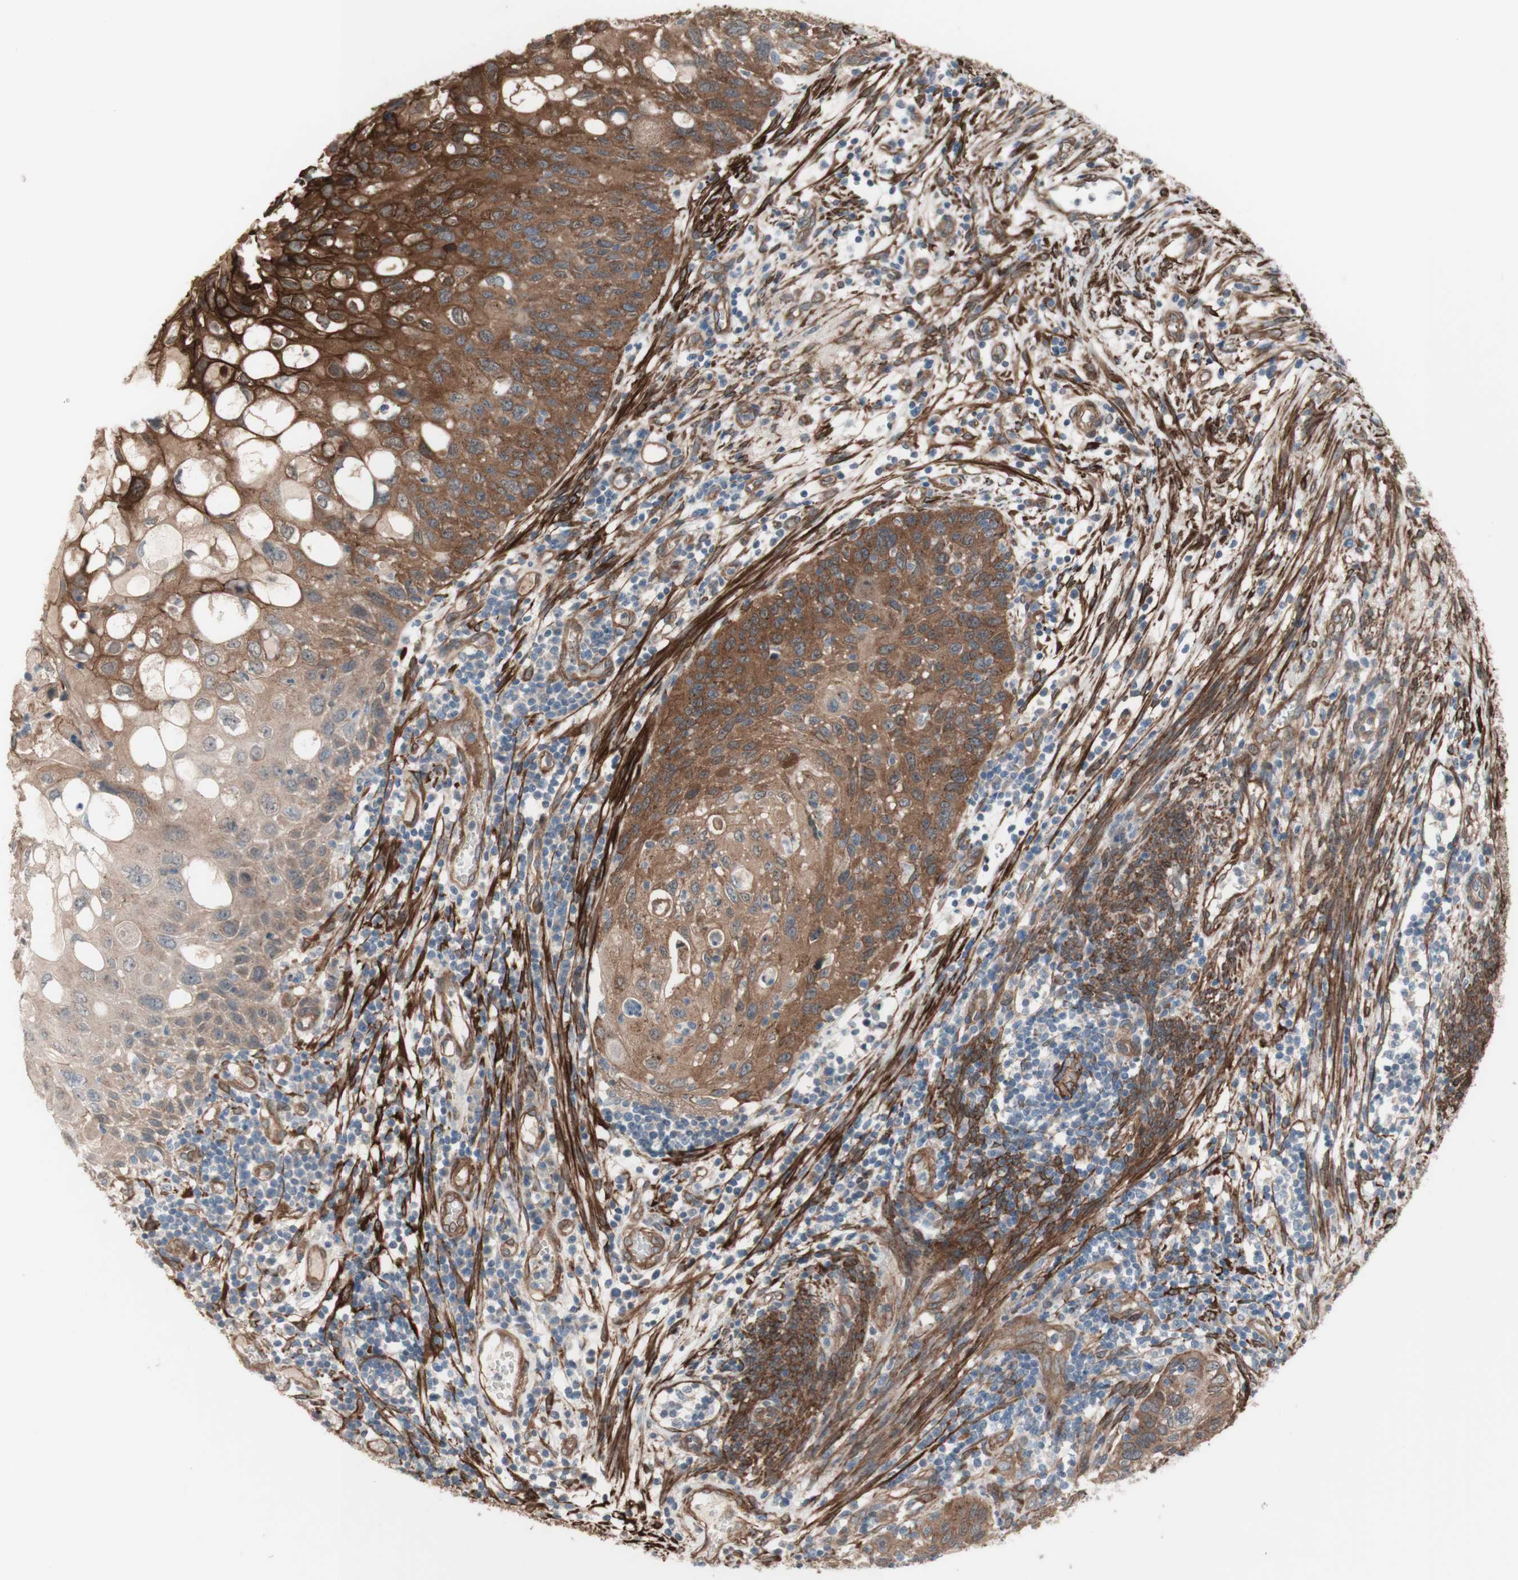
{"staining": {"intensity": "moderate", "quantity": ">75%", "location": "cytoplasmic/membranous"}, "tissue": "cervical cancer", "cell_type": "Tumor cells", "image_type": "cancer", "snomed": [{"axis": "morphology", "description": "Squamous cell carcinoma, NOS"}, {"axis": "topography", "description": "Cervix"}], "caption": "Moderate cytoplasmic/membranous staining for a protein is identified in about >75% of tumor cells of squamous cell carcinoma (cervical) using immunohistochemistry.", "gene": "CNN3", "patient": {"sex": "female", "age": 70}}